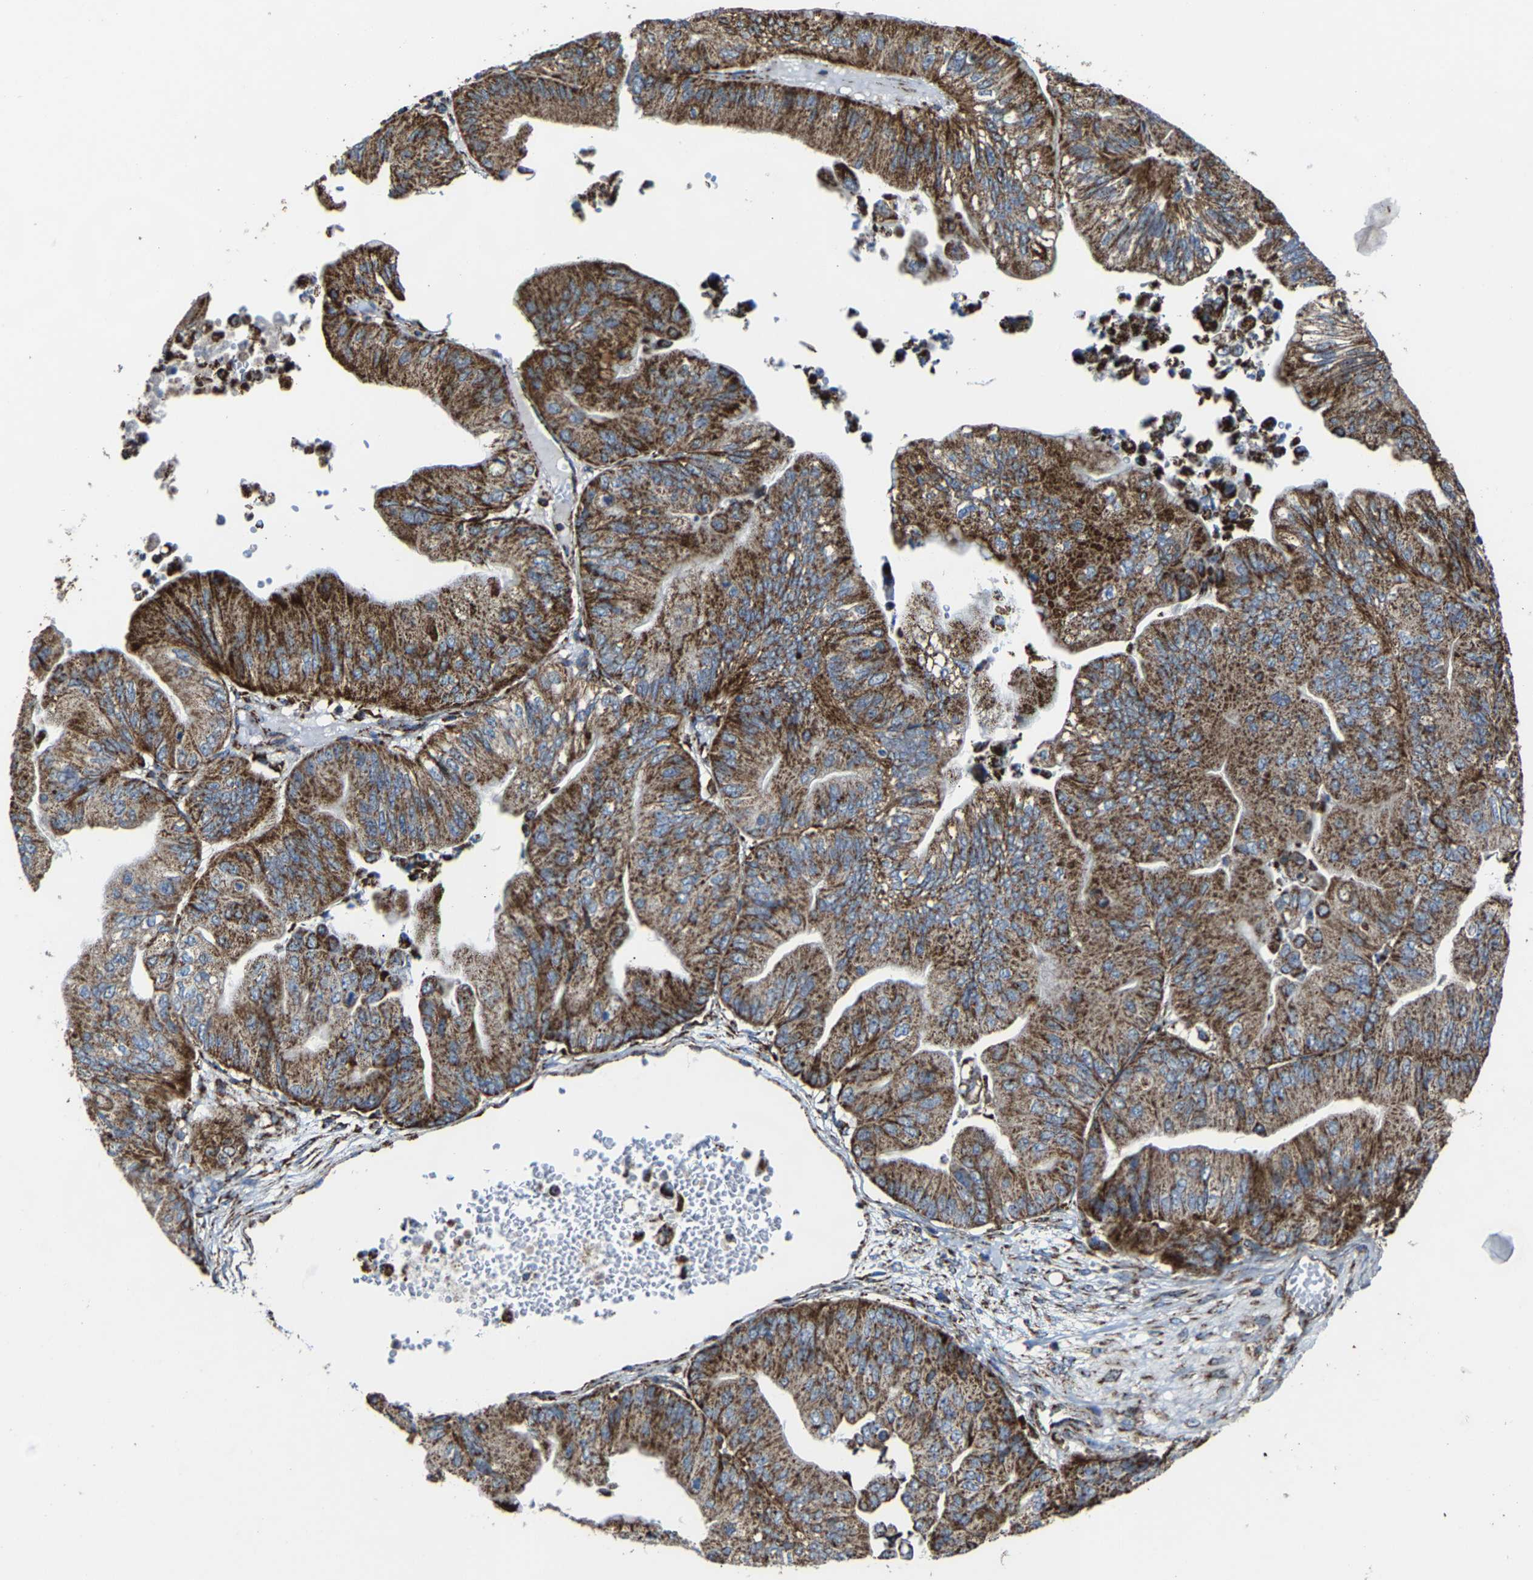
{"staining": {"intensity": "moderate", "quantity": ">75%", "location": "cytoplasmic/membranous"}, "tissue": "ovarian cancer", "cell_type": "Tumor cells", "image_type": "cancer", "snomed": [{"axis": "morphology", "description": "Cystadenocarcinoma, mucinous, NOS"}, {"axis": "topography", "description": "Ovary"}], "caption": "Immunohistochemical staining of human ovarian cancer displays medium levels of moderate cytoplasmic/membranous positivity in about >75% of tumor cells.", "gene": "NDUFV3", "patient": {"sex": "female", "age": 61}}